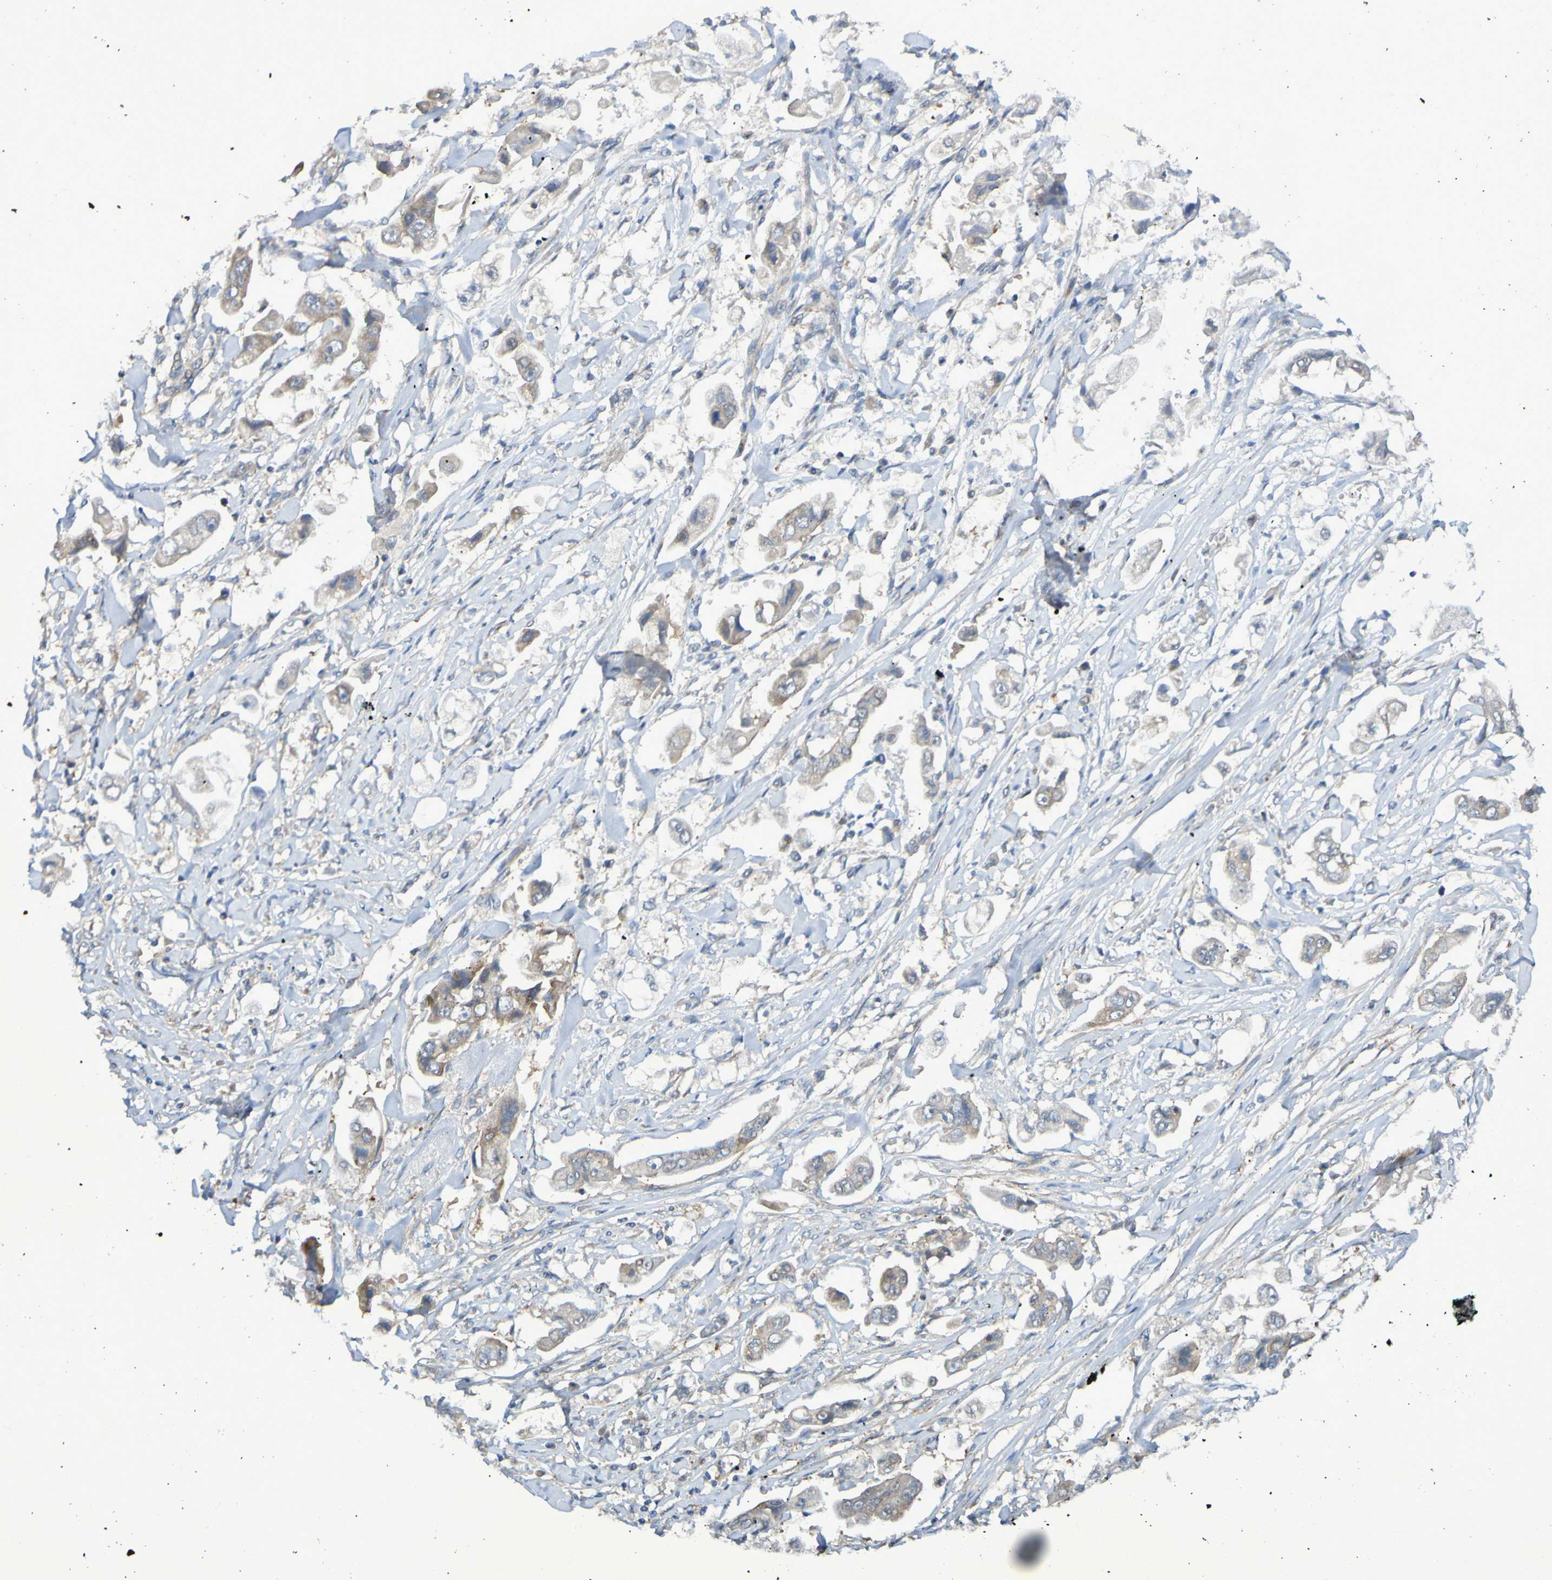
{"staining": {"intensity": "weak", "quantity": ">75%", "location": "cytoplasmic/membranous"}, "tissue": "stomach cancer", "cell_type": "Tumor cells", "image_type": "cancer", "snomed": [{"axis": "morphology", "description": "Adenocarcinoma, NOS"}, {"axis": "topography", "description": "Stomach"}], "caption": "IHC of human stomach cancer (adenocarcinoma) reveals low levels of weak cytoplasmic/membranous positivity in approximately >75% of tumor cells. The protein is shown in brown color, while the nuclei are stained blue.", "gene": "LMBRD2", "patient": {"sex": "male", "age": 62}}